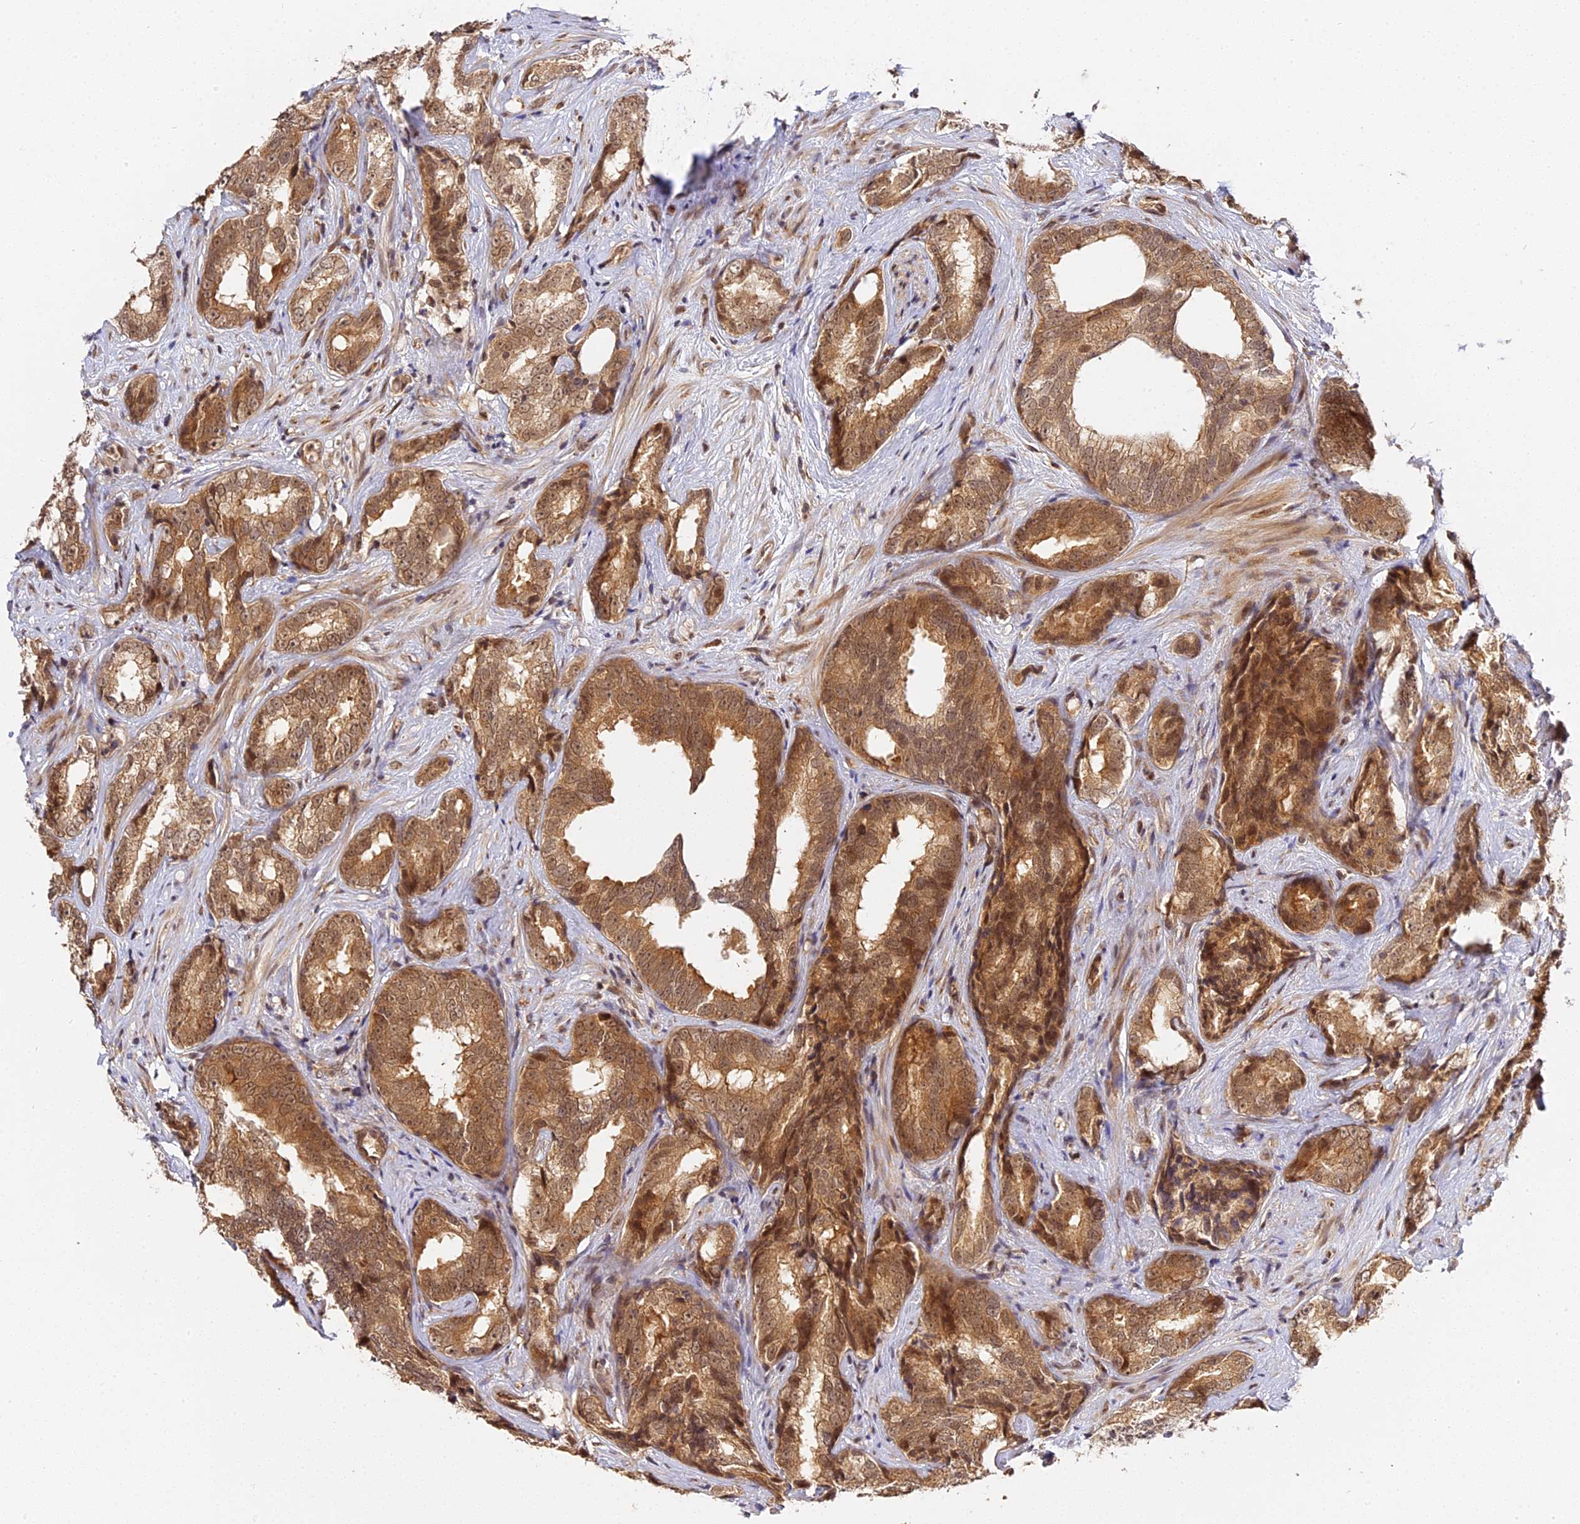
{"staining": {"intensity": "moderate", "quantity": ">75%", "location": "cytoplasmic/membranous"}, "tissue": "prostate cancer", "cell_type": "Tumor cells", "image_type": "cancer", "snomed": [{"axis": "morphology", "description": "Adenocarcinoma, High grade"}, {"axis": "topography", "description": "Prostate"}], "caption": "Protein analysis of high-grade adenocarcinoma (prostate) tissue reveals moderate cytoplasmic/membranous positivity in approximately >75% of tumor cells. (DAB (3,3'-diaminobenzidine) = brown stain, brightfield microscopy at high magnification).", "gene": "IMPACT", "patient": {"sex": "male", "age": 66}}